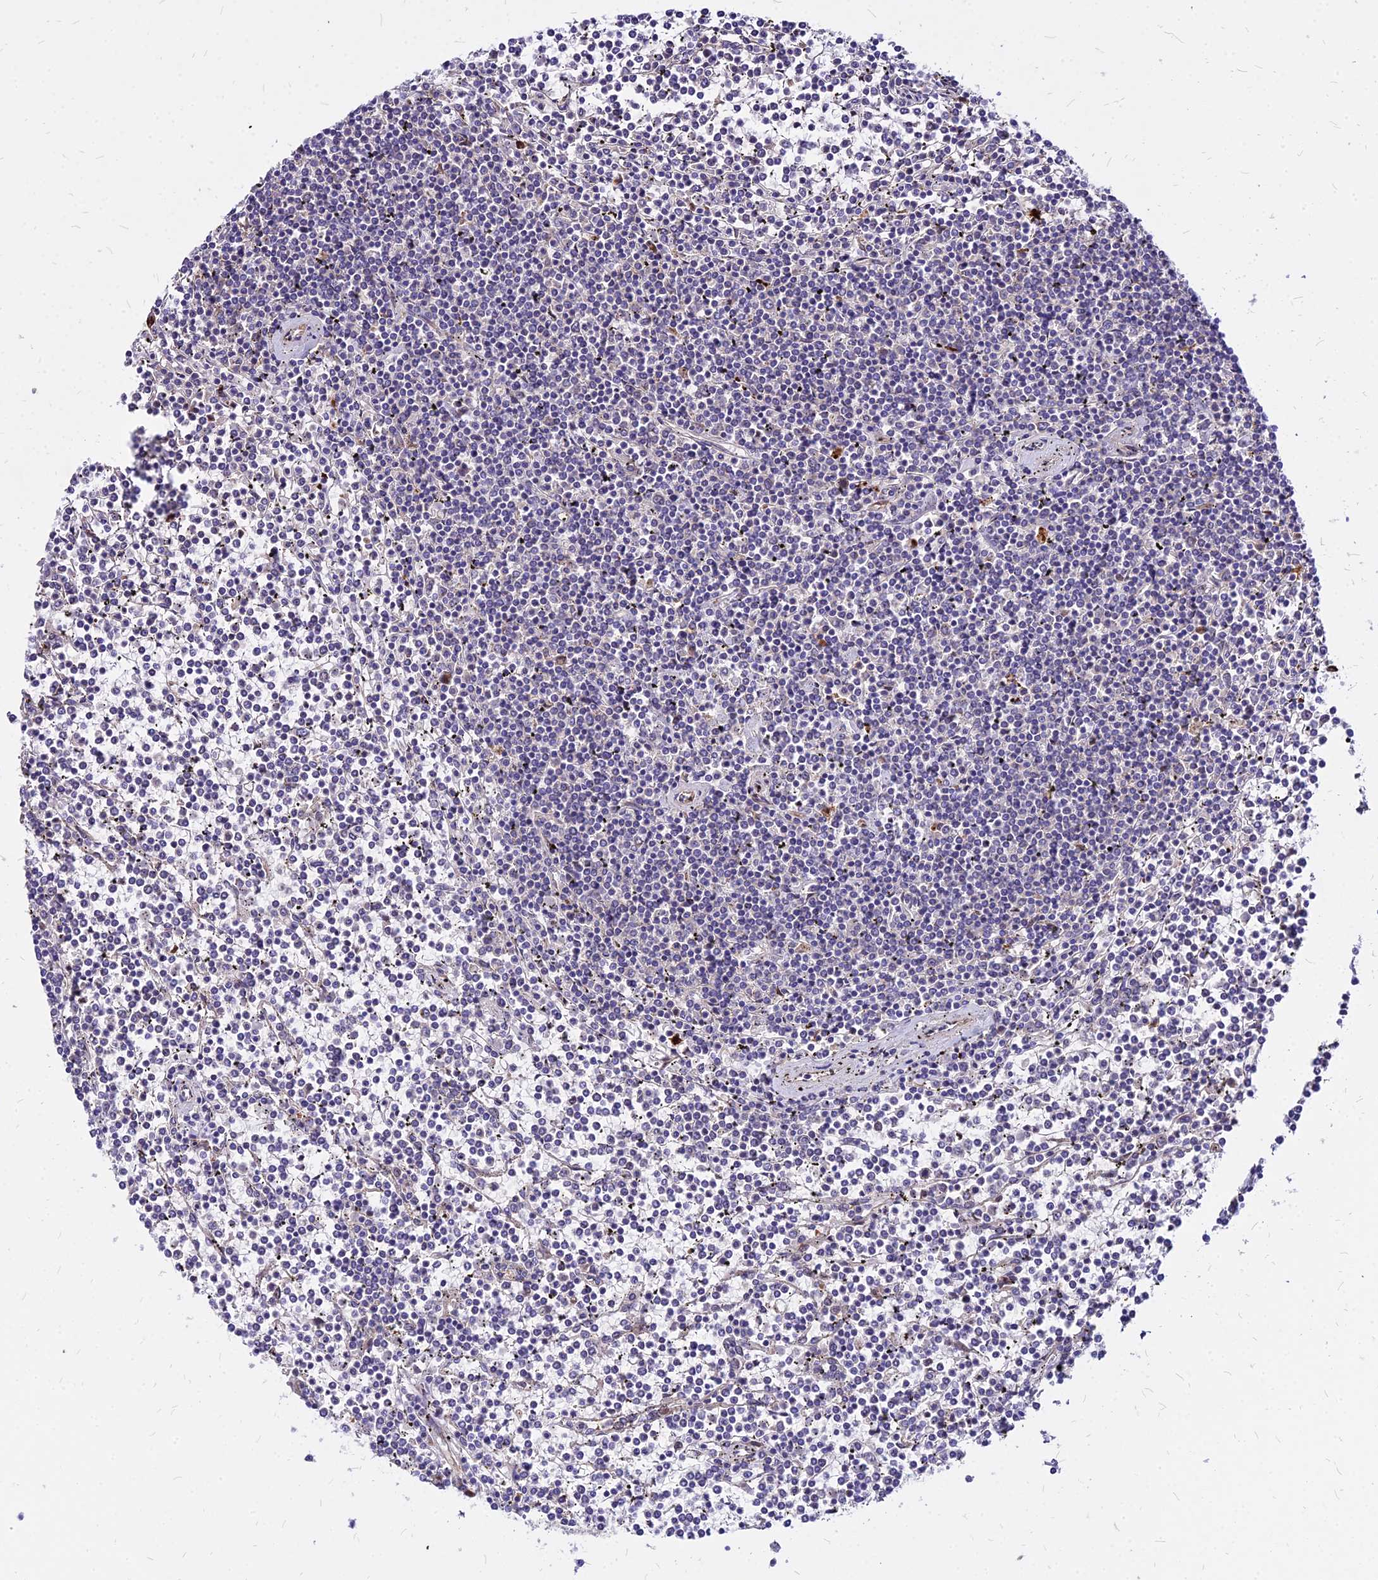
{"staining": {"intensity": "negative", "quantity": "none", "location": "none"}, "tissue": "lymphoma", "cell_type": "Tumor cells", "image_type": "cancer", "snomed": [{"axis": "morphology", "description": "Malignant lymphoma, non-Hodgkin's type, Low grade"}, {"axis": "topography", "description": "Spleen"}], "caption": "Immunohistochemical staining of human lymphoma shows no significant staining in tumor cells.", "gene": "COMMD10", "patient": {"sex": "female", "age": 19}}